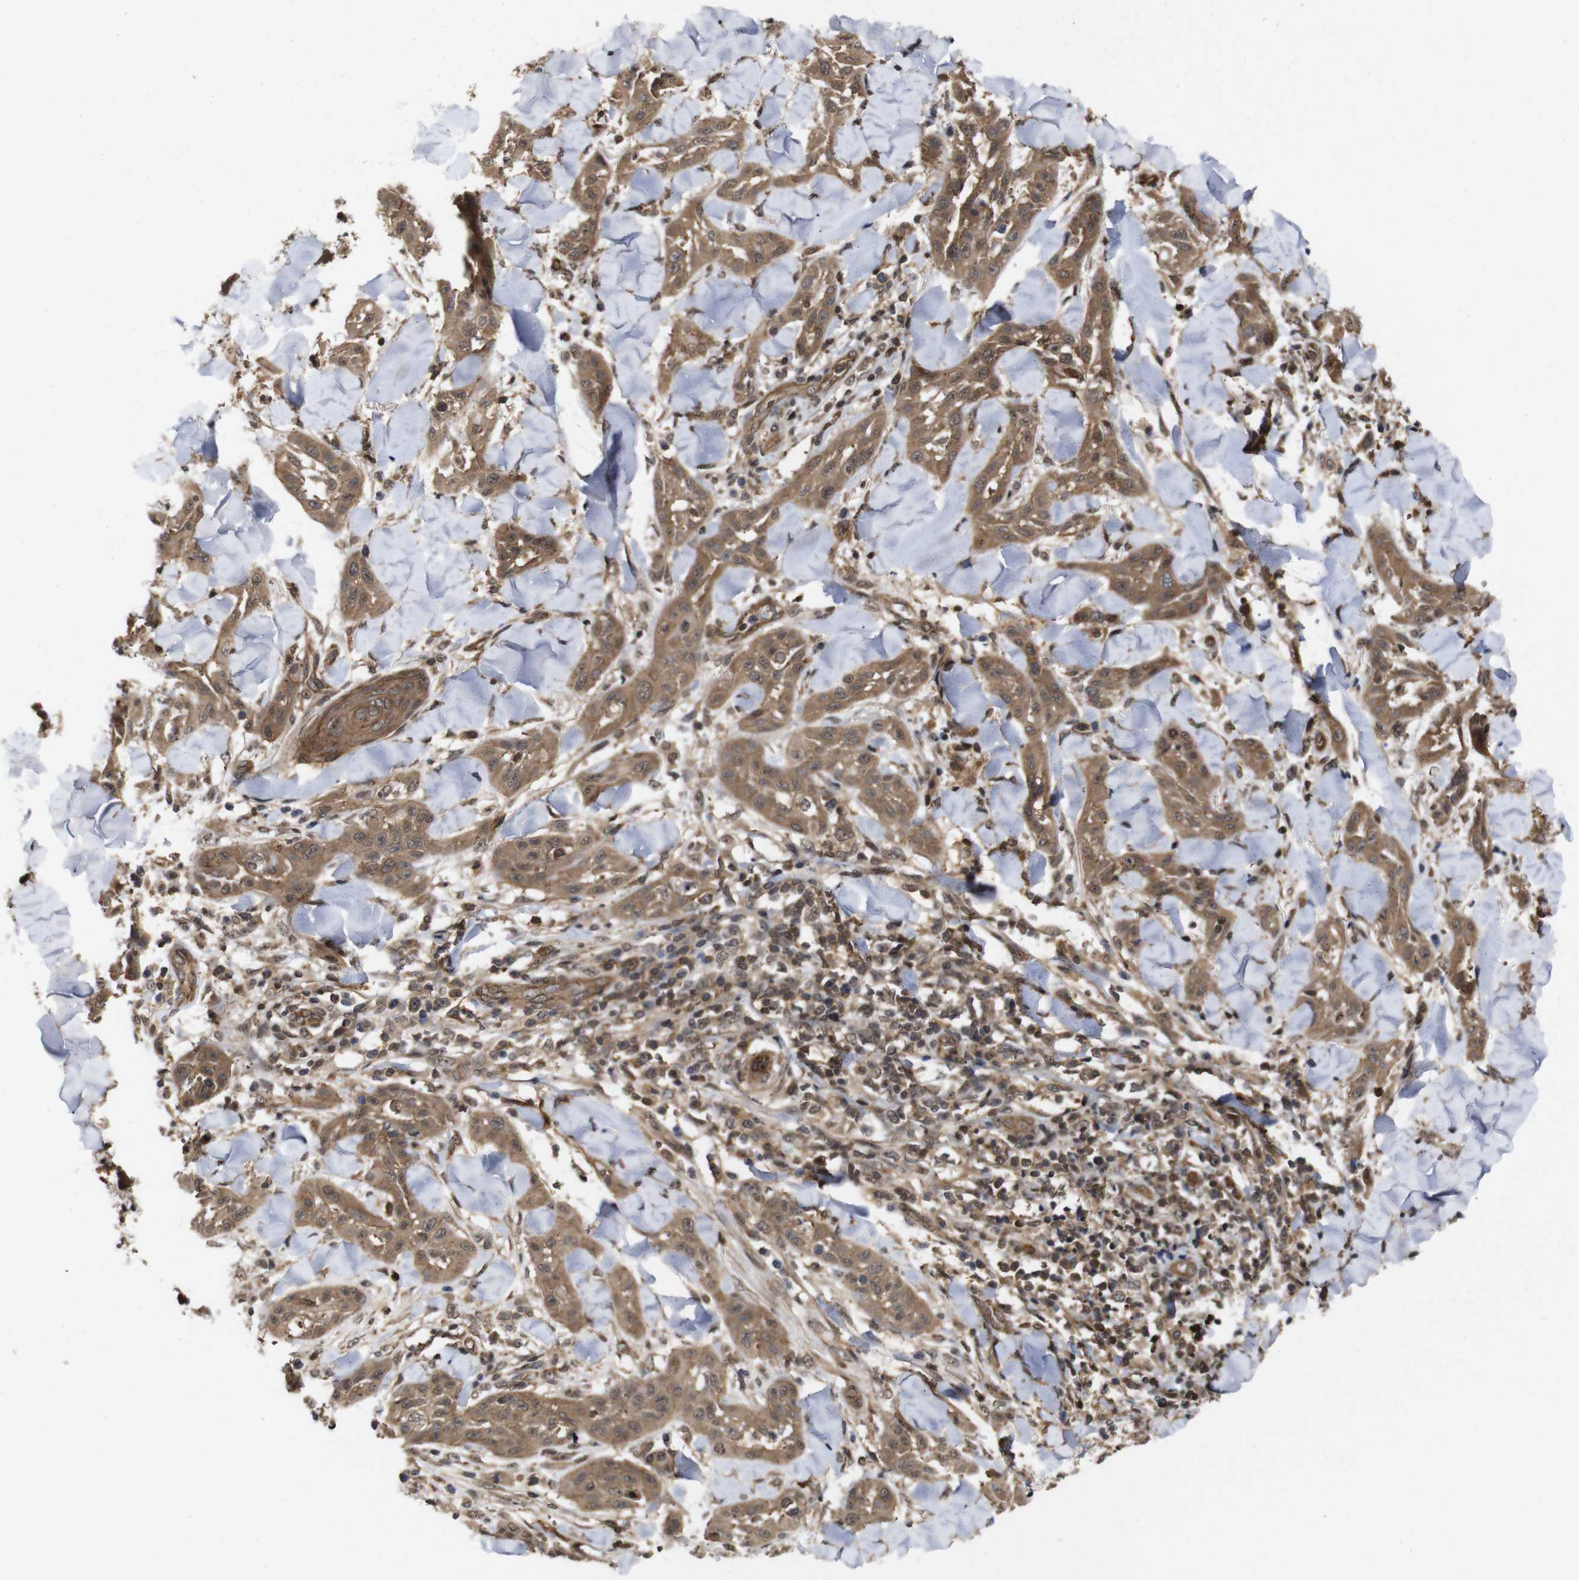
{"staining": {"intensity": "moderate", "quantity": ">75%", "location": "cytoplasmic/membranous"}, "tissue": "skin cancer", "cell_type": "Tumor cells", "image_type": "cancer", "snomed": [{"axis": "morphology", "description": "Squamous cell carcinoma, NOS"}, {"axis": "topography", "description": "Skin"}], "caption": "Brown immunohistochemical staining in human skin cancer exhibits moderate cytoplasmic/membranous staining in about >75% of tumor cells. The staining is performed using DAB brown chromogen to label protein expression. The nuclei are counter-stained blue using hematoxylin.", "gene": "NANOS1", "patient": {"sex": "male", "age": 24}}